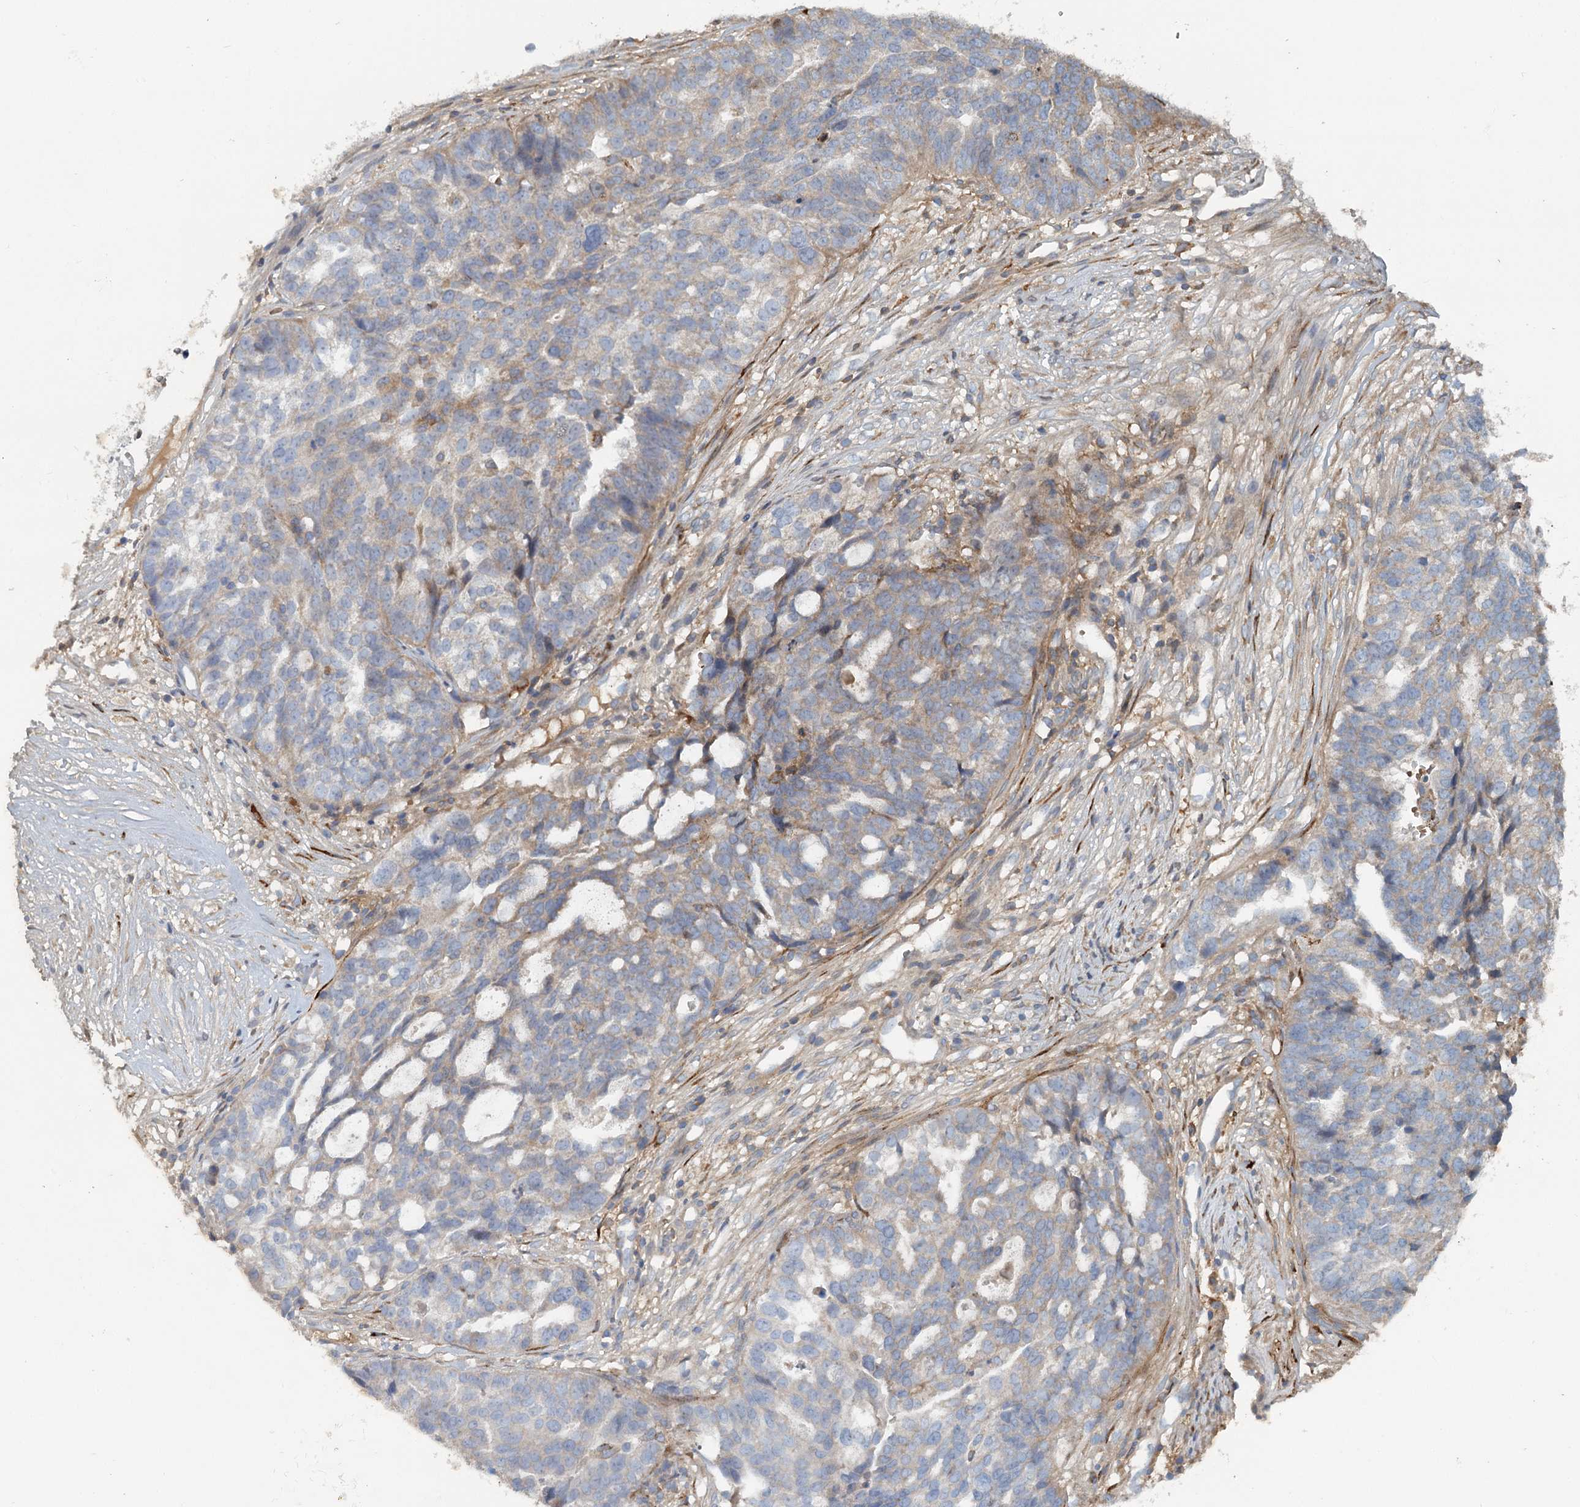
{"staining": {"intensity": "weak", "quantity": "<25%", "location": "cytoplasmic/membranous"}, "tissue": "ovarian cancer", "cell_type": "Tumor cells", "image_type": "cancer", "snomed": [{"axis": "morphology", "description": "Cystadenocarcinoma, serous, NOS"}, {"axis": "topography", "description": "Ovary"}], "caption": "Serous cystadenocarcinoma (ovarian) was stained to show a protein in brown. There is no significant staining in tumor cells.", "gene": "RNF111", "patient": {"sex": "female", "age": 59}}